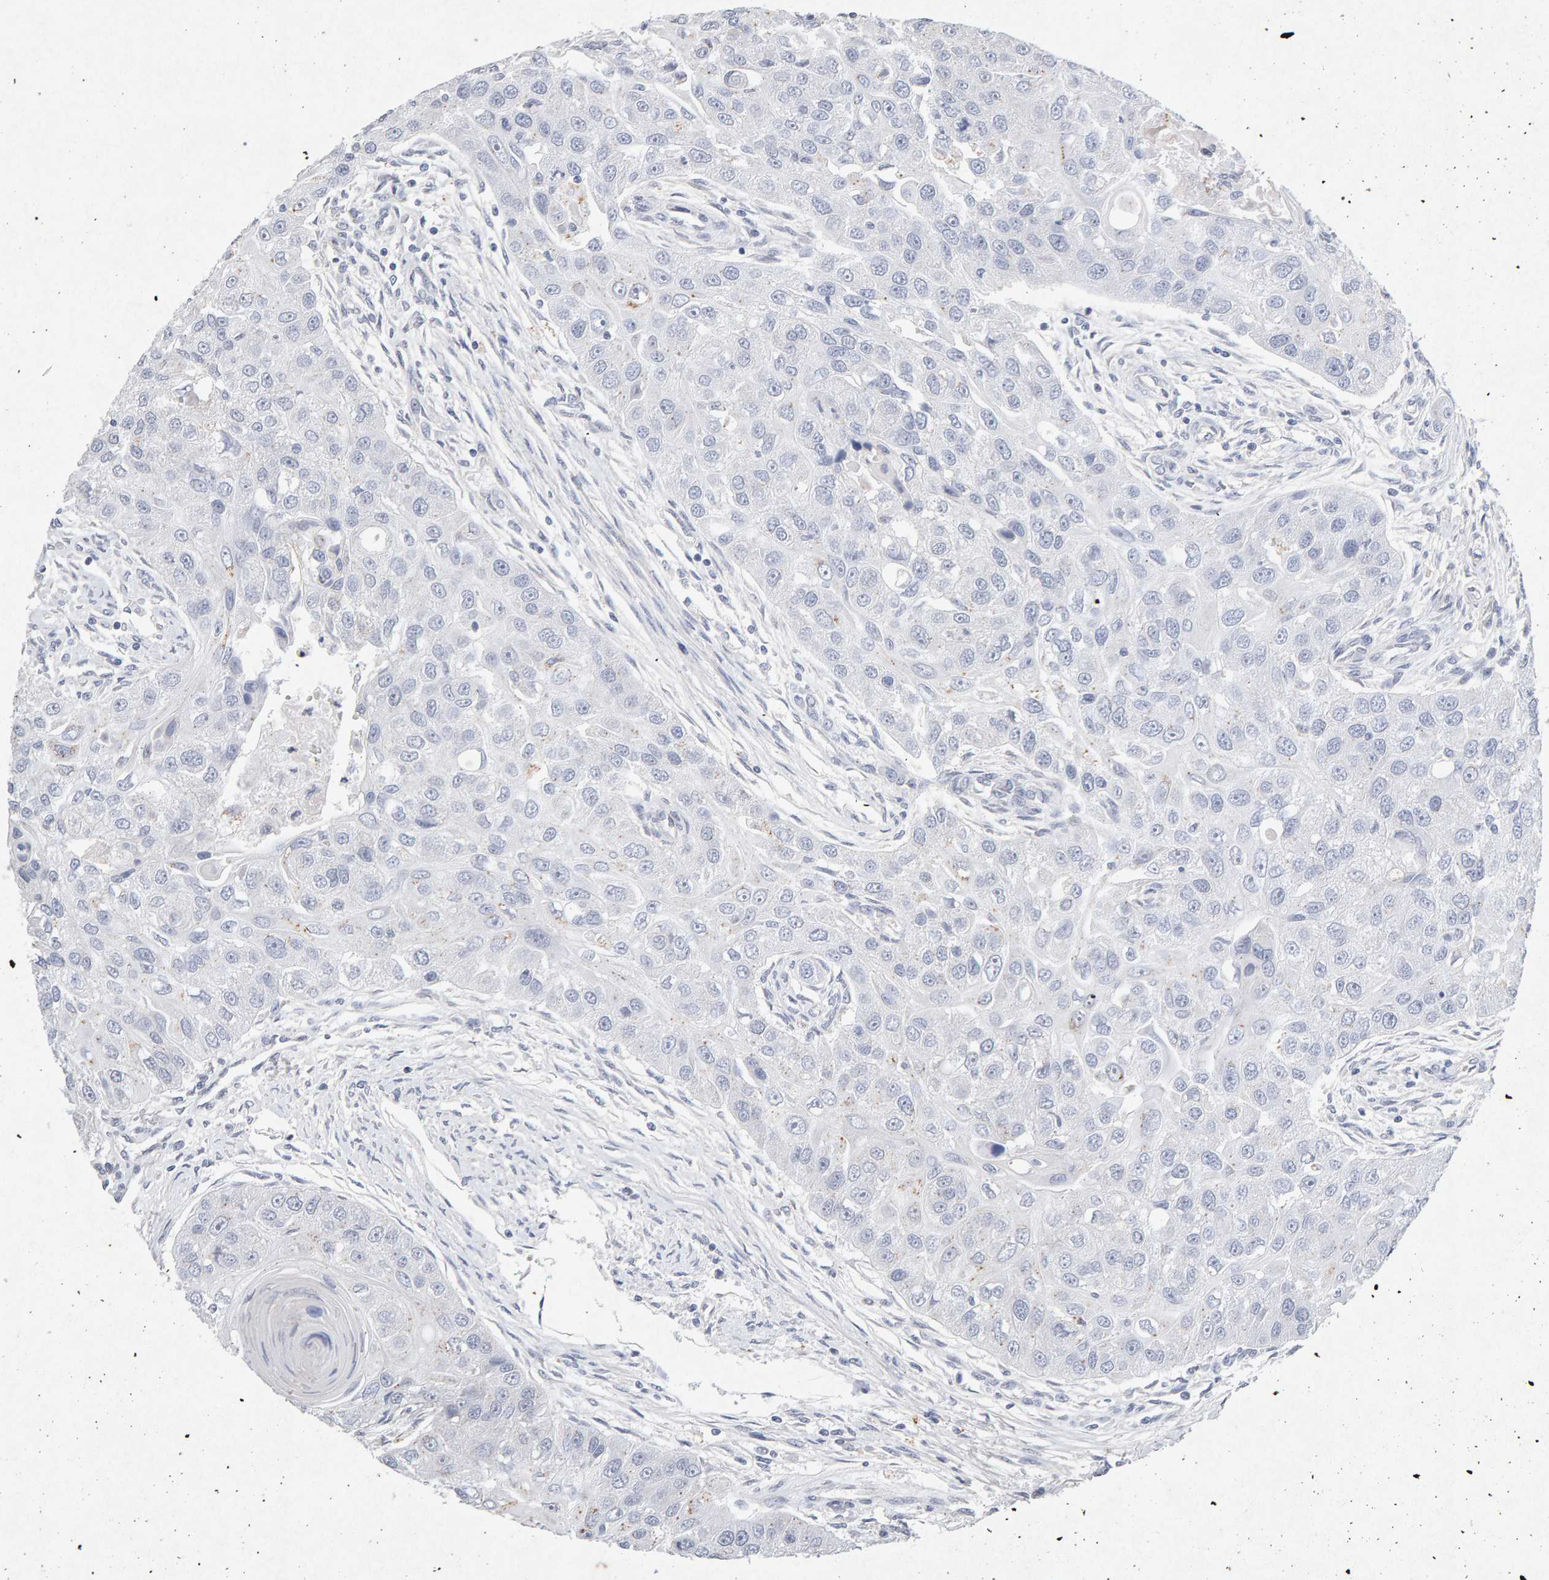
{"staining": {"intensity": "negative", "quantity": "none", "location": "none"}, "tissue": "head and neck cancer", "cell_type": "Tumor cells", "image_type": "cancer", "snomed": [{"axis": "morphology", "description": "Normal tissue, NOS"}, {"axis": "morphology", "description": "Squamous cell carcinoma, NOS"}, {"axis": "topography", "description": "Skeletal muscle"}, {"axis": "topography", "description": "Head-Neck"}], "caption": "The histopathology image displays no significant staining in tumor cells of head and neck squamous cell carcinoma. Brightfield microscopy of immunohistochemistry stained with DAB (3,3'-diaminobenzidine) (brown) and hematoxylin (blue), captured at high magnification.", "gene": "PTPRM", "patient": {"sex": "male", "age": 51}}